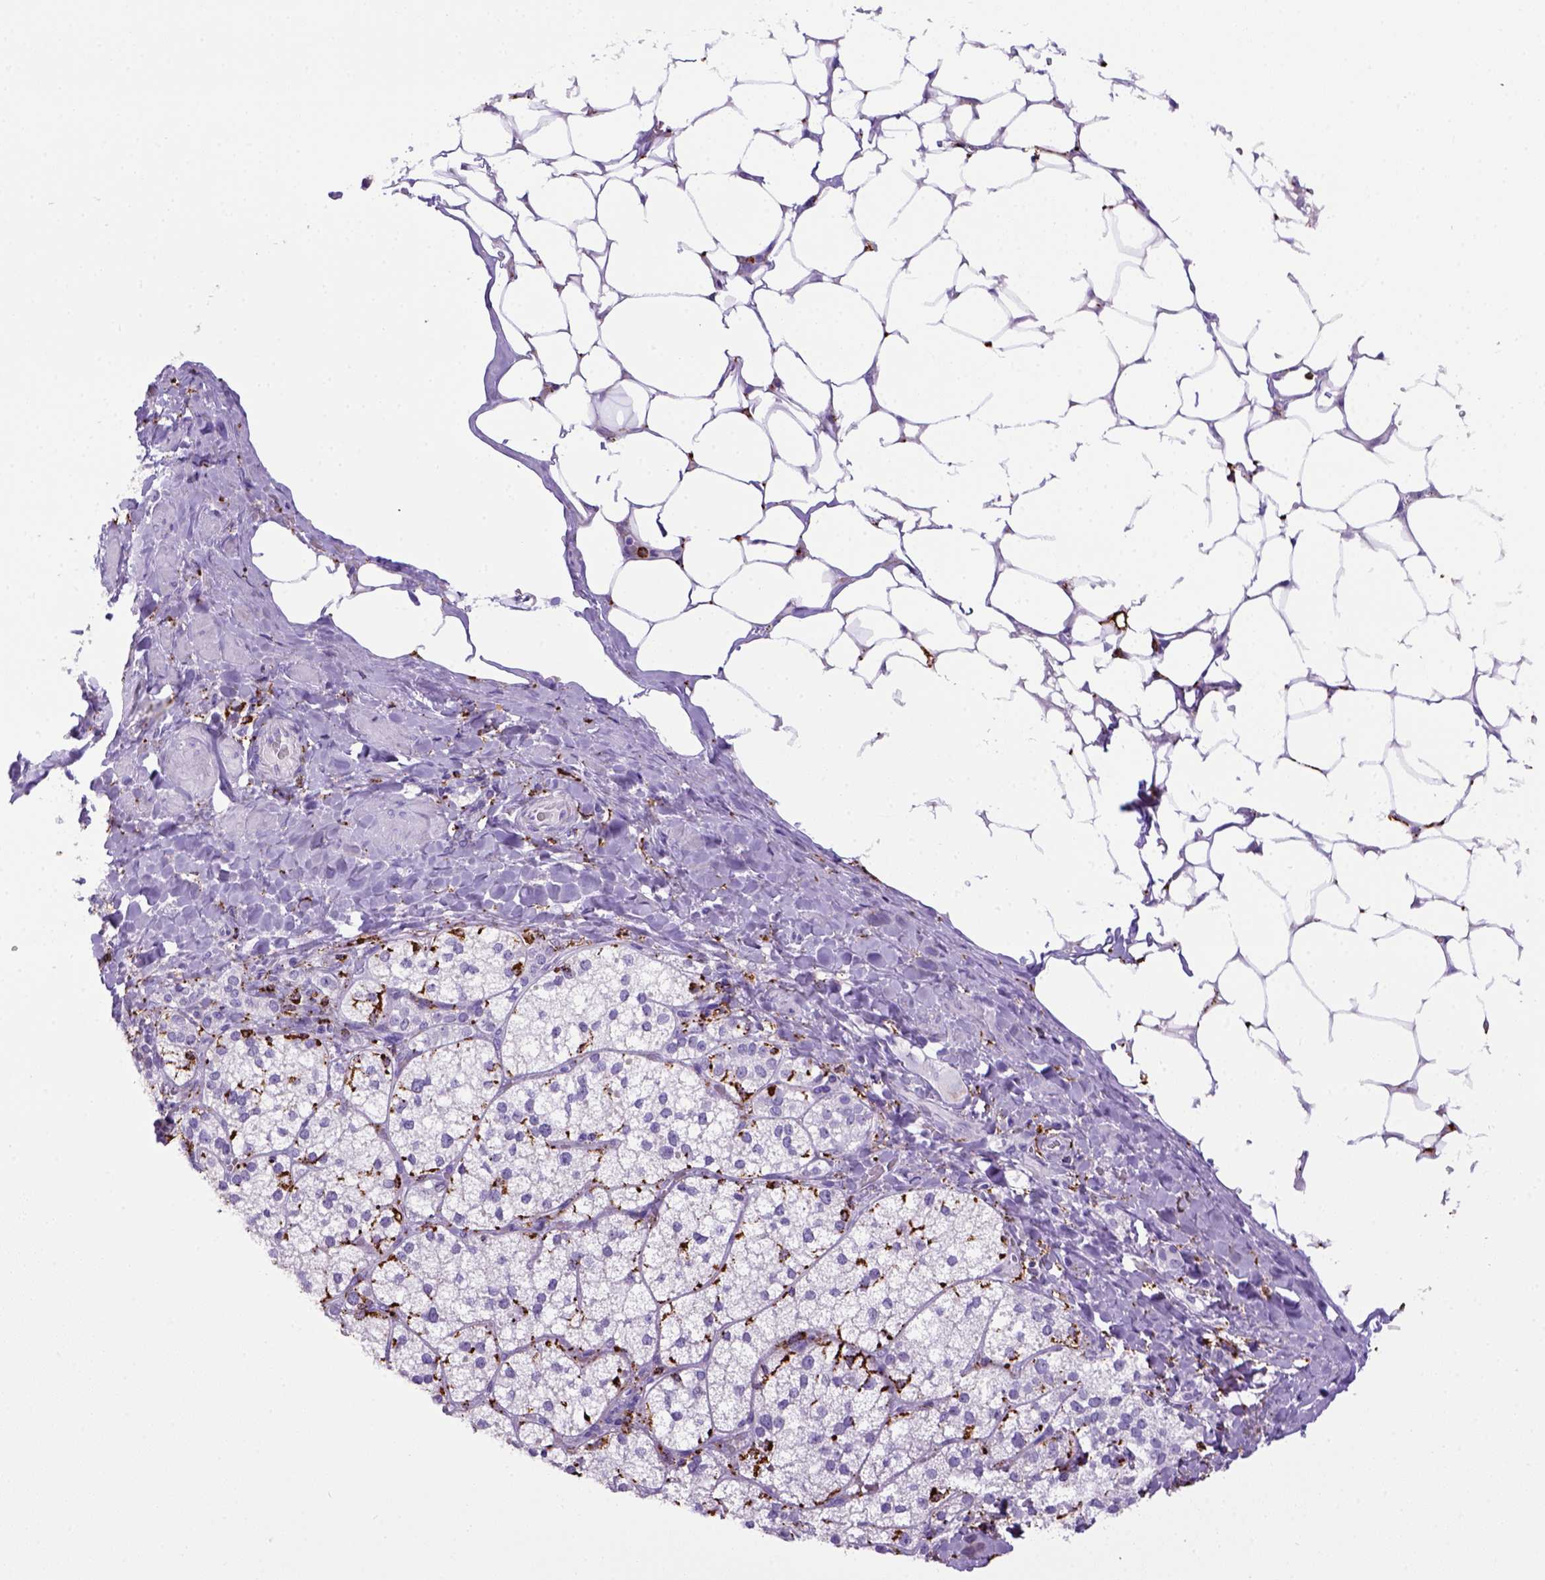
{"staining": {"intensity": "negative", "quantity": "none", "location": "none"}, "tissue": "adrenal gland", "cell_type": "Glandular cells", "image_type": "normal", "snomed": [{"axis": "morphology", "description": "Normal tissue, NOS"}, {"axis": "topography", "description": "Adrenal gland"}], "caption": "IHC photomicrograph of benign adrenal gland: human adrenal gland stained with DAB shows no significant protein expression in glandular cells.", "gene": "CD68", "patient": {"sex": "male", "age": 53}}